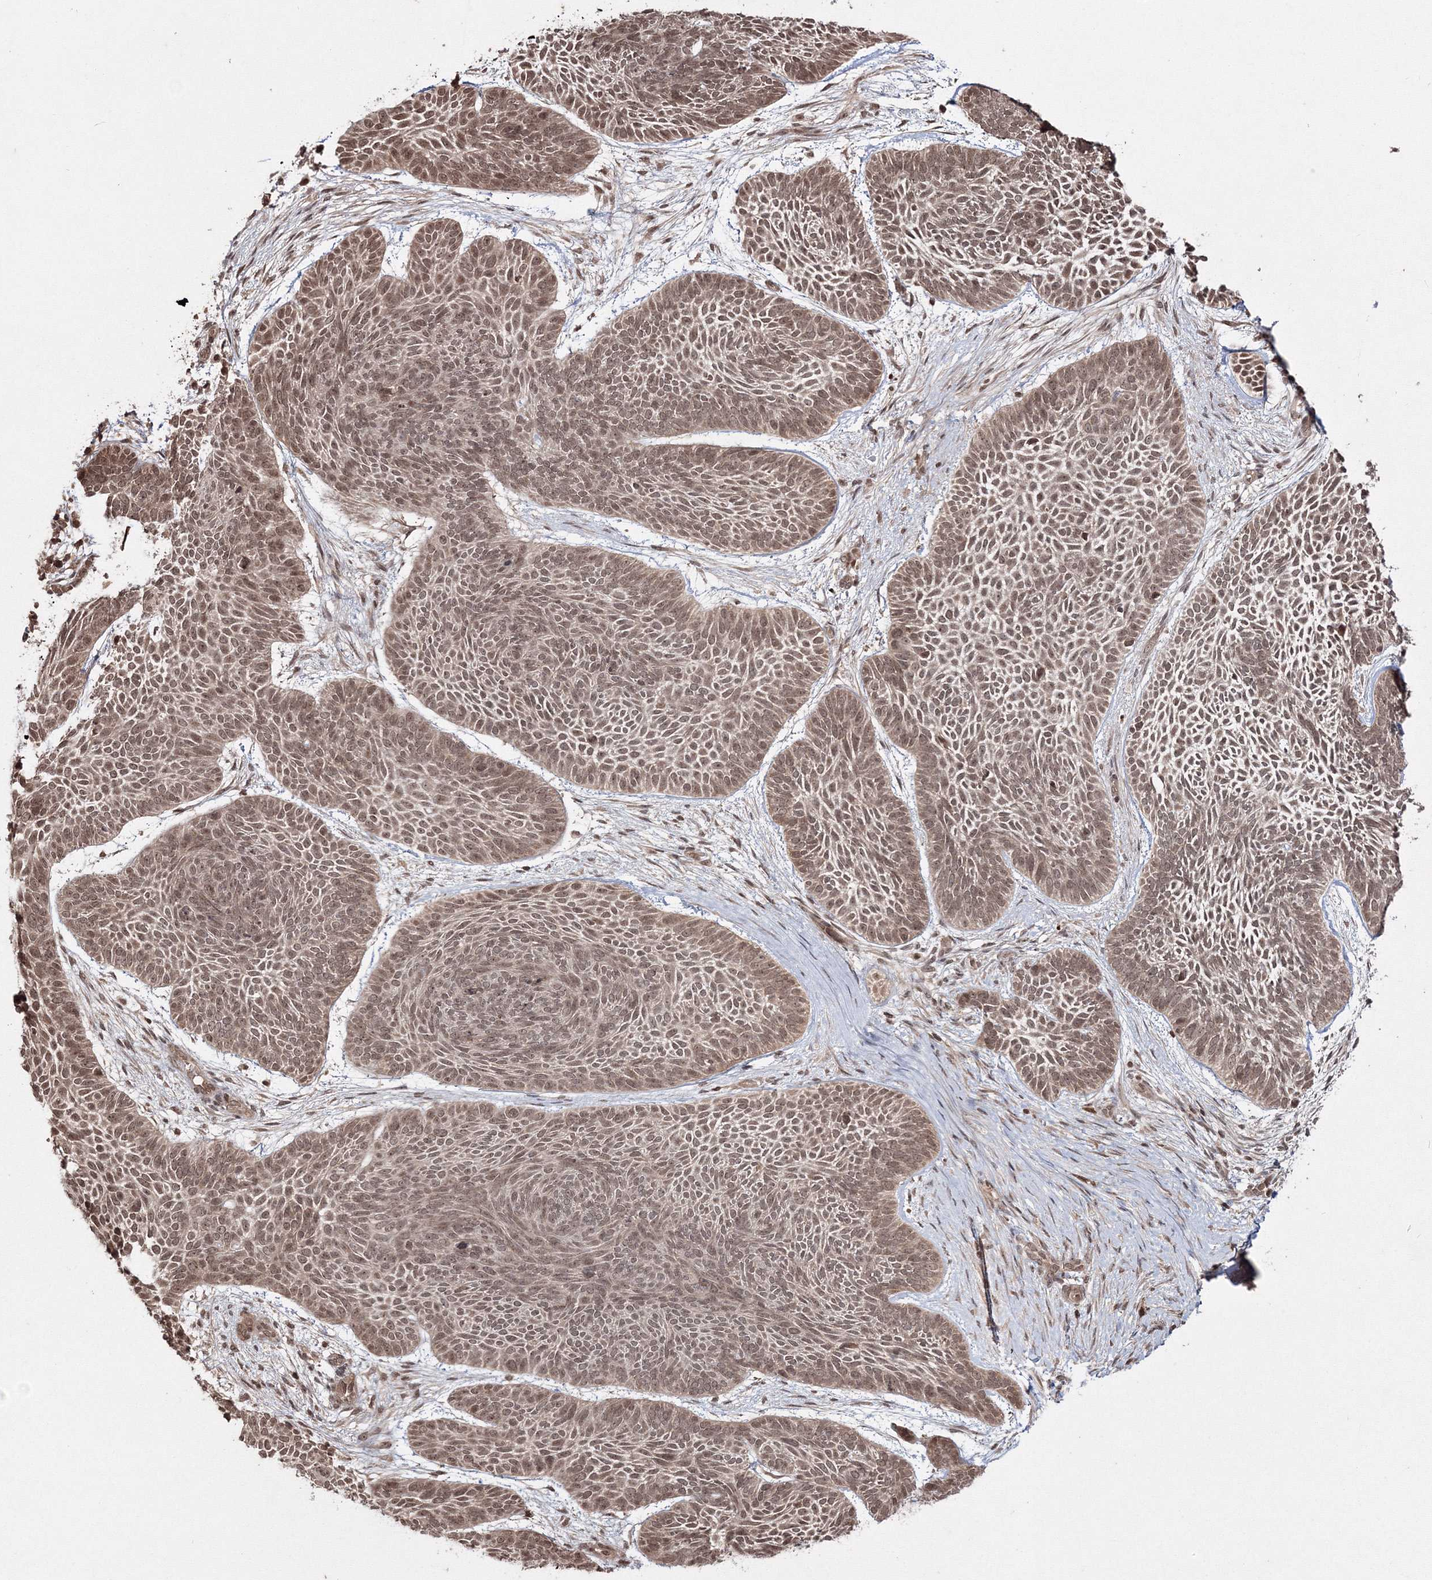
{"staining": {"intensity": "moderate", "quantity": ">75%", "location": "nuclear"}, "tissue": "skin cancer", "cell_type": "Tumor cells", "image_type": "cancer", "snomed": [{"axis": "morphology", "description": "Basal cell carcinoma"}, {"axis": "topography", "description": "Skin"}], "caption": "Immunohistochemistry (IHC) micrograph of neoplastic tissue: human basal cell carcinoma (skin) stained using immunohistochemistry (IHC) reveals medium levels of moderate protein expression localized specifically in the nuclear of tumor cells, appearing as a nuclear brown color.", "gene": "PEX13", "patient": {"sex": "male", "age": 85}}